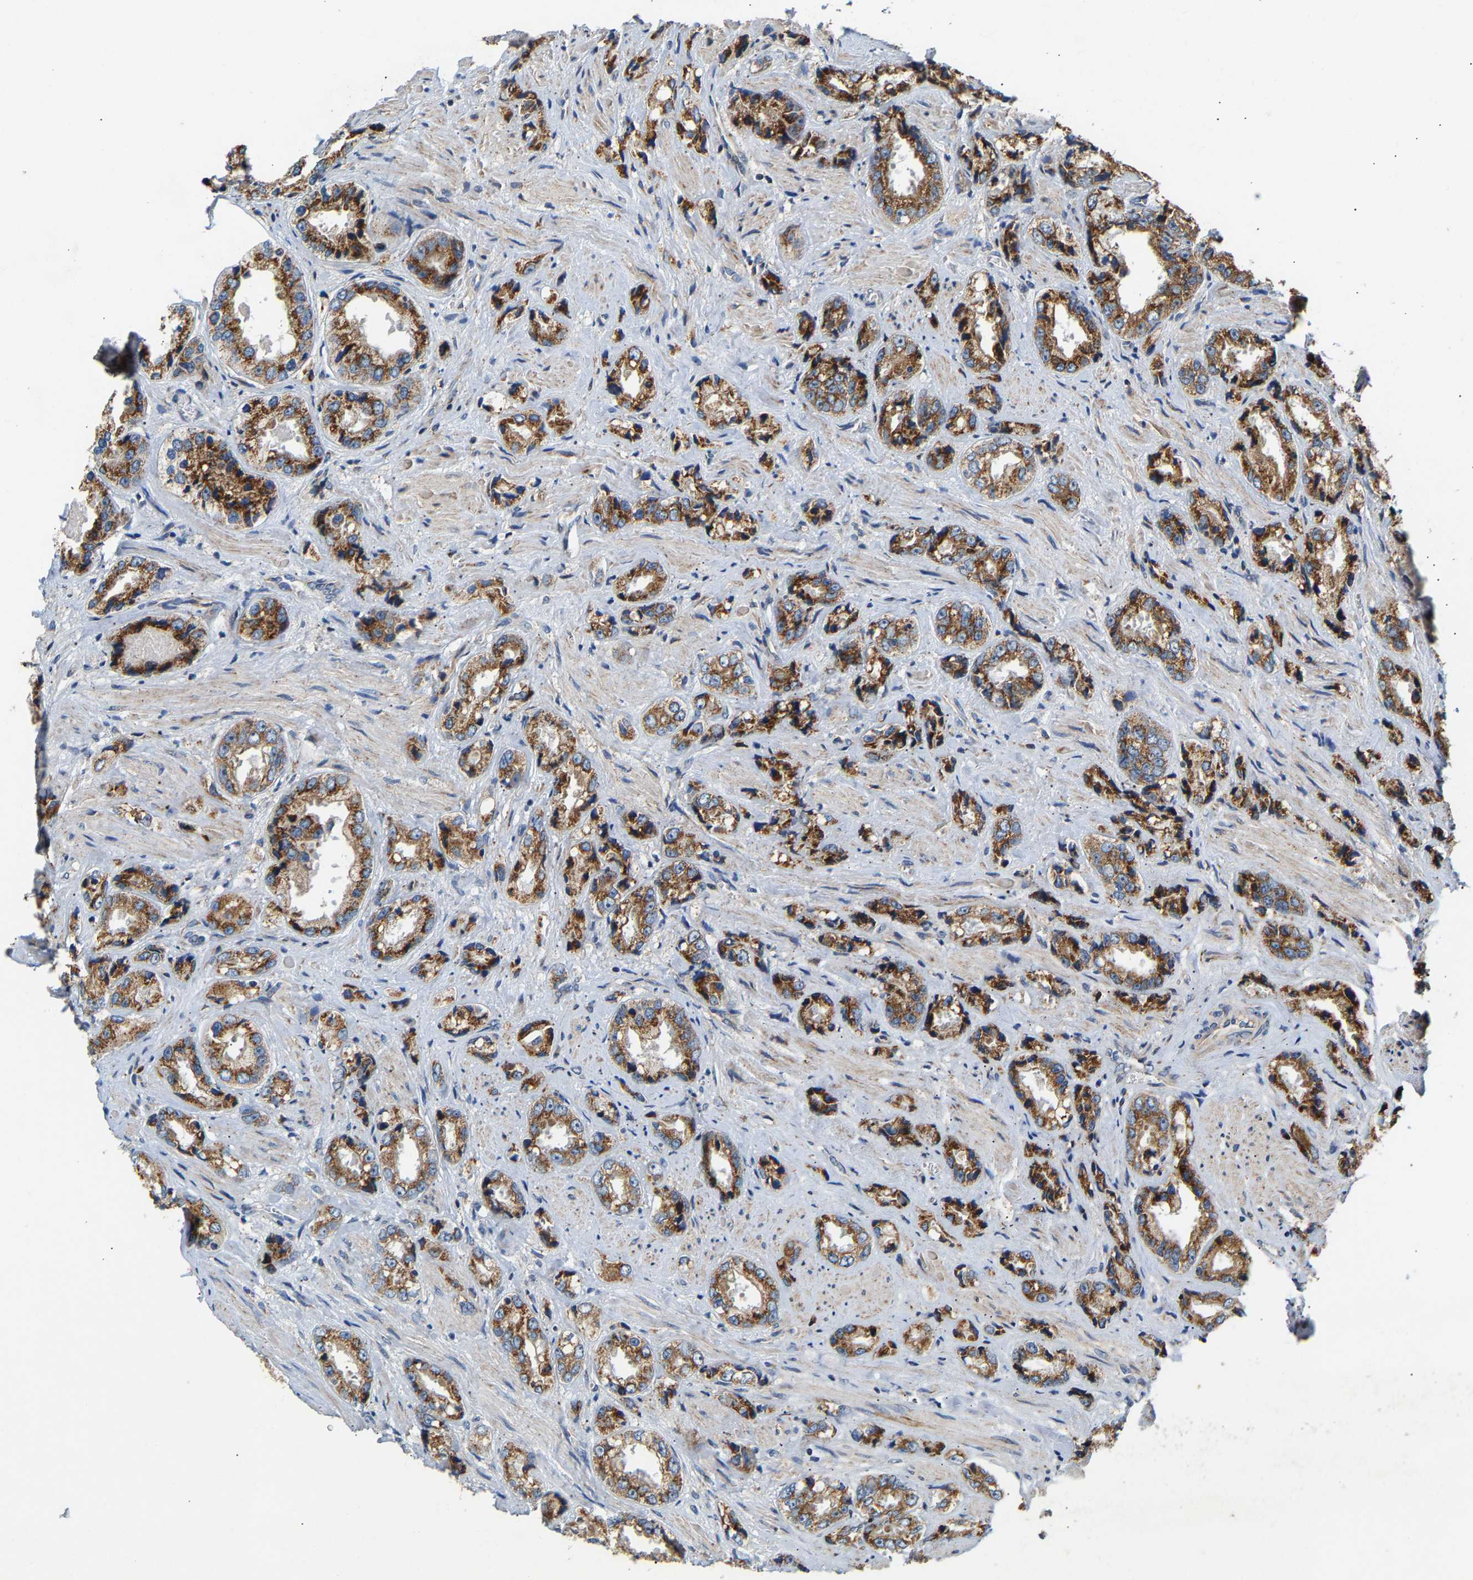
{"staining": {"intensity": "strong", "quantity": ">75%", "location": "cytoplasmic/membranous"}, "tissue": "prostate cancer", "cell_type": "Tumor cells", "image_type": "cancer", "snomed": [{"axis": "morphology", "description": "Adenocarcinoma, High grade"}, {"axis": "topography", "description": "Prostate"}], "caption": "Tumor cells demonstrate high levels of strong cytoplasmic/membranous staining in approximately >75% of cells in prostate cancer. (Stains: DAB in brown, nuclei in blue, Microscopy: brightfield microscopy at high magnification).", "gene": "TMEM168", "patient": {"sex": "male", "age": 61}}